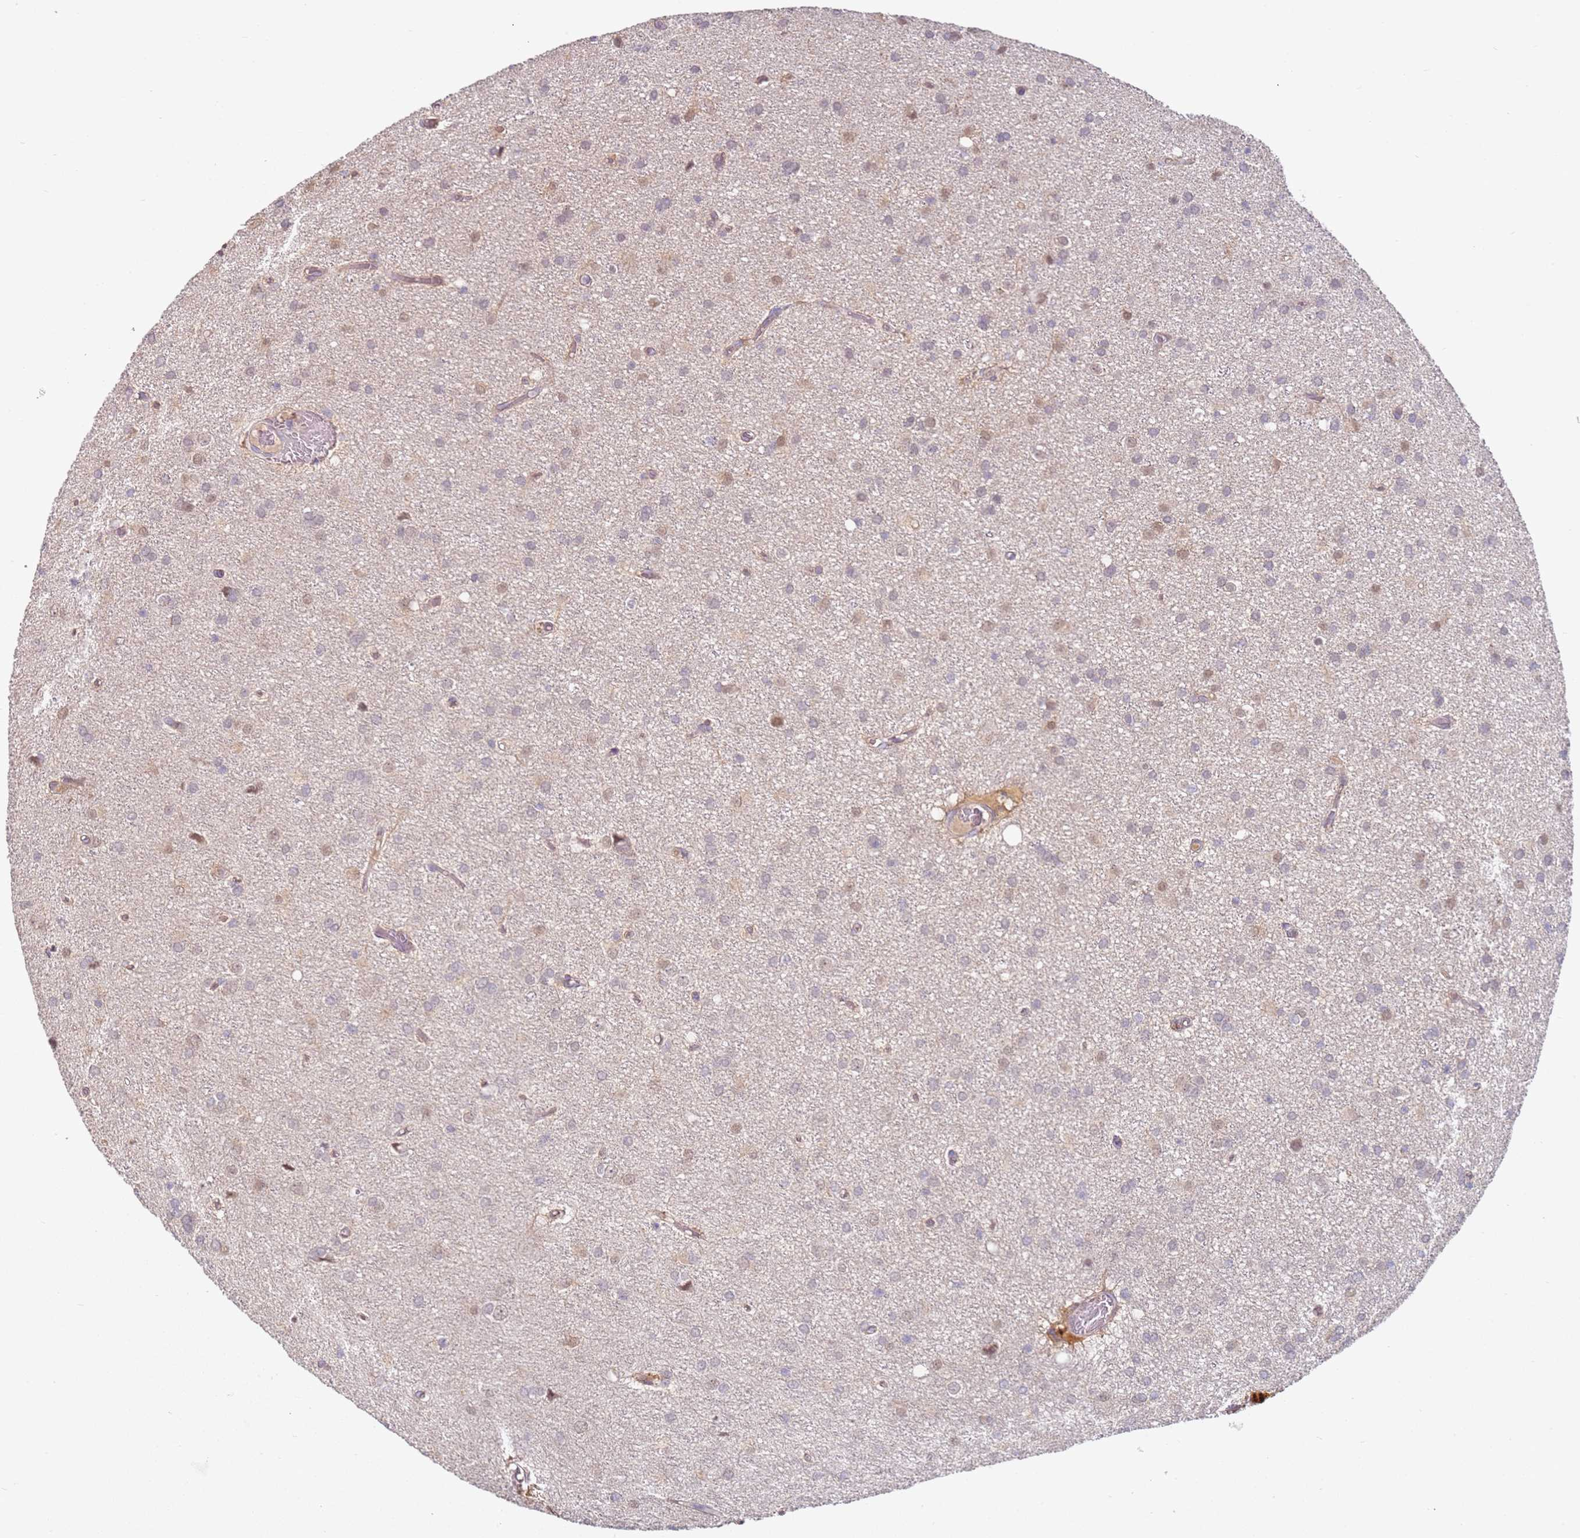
{"staining": {"intensity": "moderate", "quantity": "25%-75%", "location": "nuclear"}, "tissue": "glioma", "cell_type": "Tumor cells", "image_type": "cancer", "snomed": [{"axis": "morphology", "description": "Glioma, malignant, High grade"}, {"axis": "topography", "description": "Brain"}], "caption": "Immunohistochemistry image of malignant high-grade glioma stained for a protein (brown), which displays medium levels of moderate nuclear positivity in approximately 25%-75% of tumor cells.", "gene": "WDR93", "patient": {"sex": "female", "age": 50}}